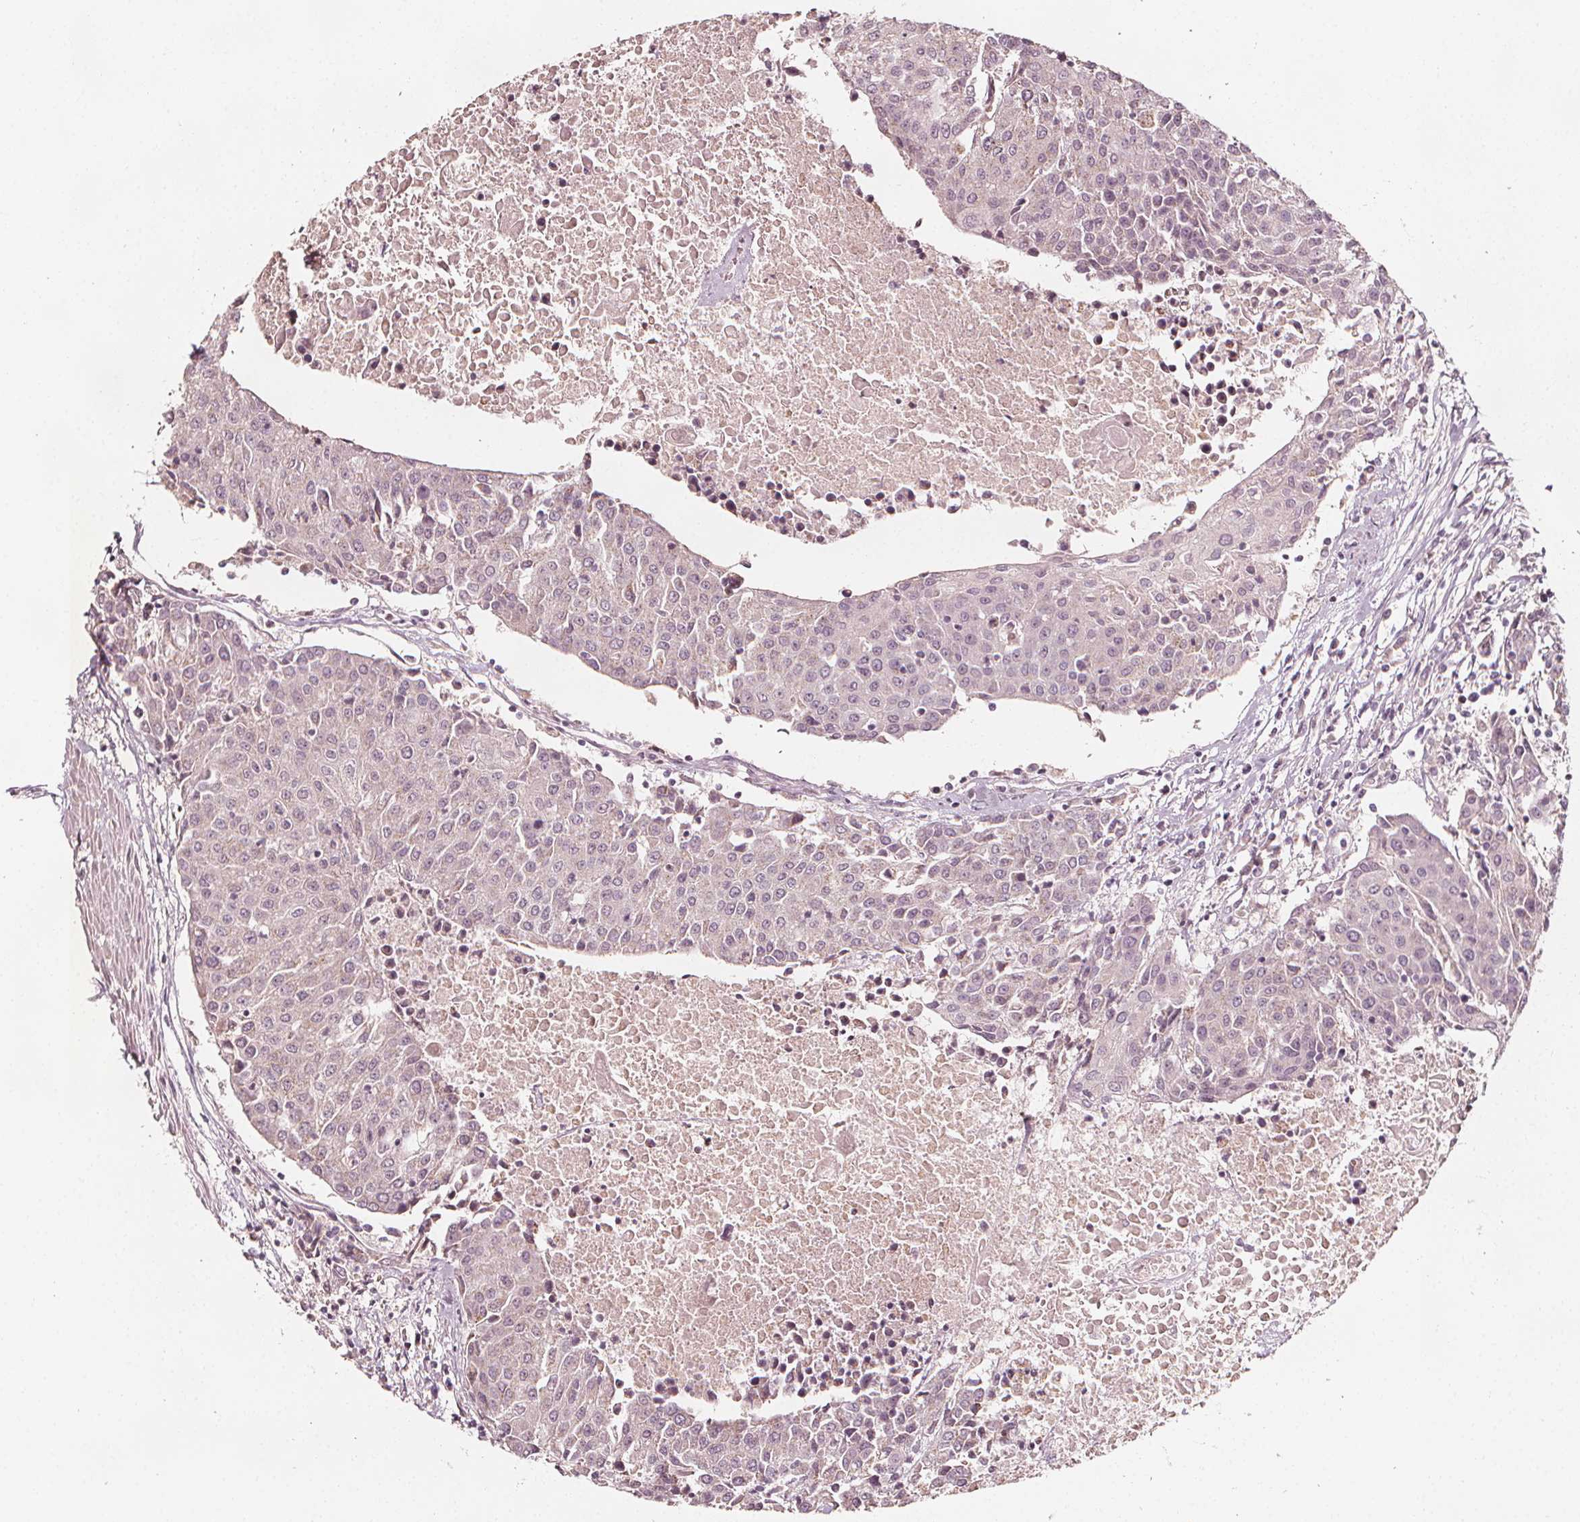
{"staining": {"intensity": "negative", "quantity": "none", "location": "none"}, "tissue": "urothelial cancer", "cell_type": "Tumor cells", "image_type": "cancer", "snomed": [{"axis": "morphology", "description": "Urothelial carcinoma, High grade"}, {"axis": "topography", "description": "Urinary bladder"}], "caption": "Immunohistochemistry (IHC) histopathology image of neoplastic tissue: human urothelial cancer stained with DAB (3,3'-diaminobenzidine) exhibits no significant protein expression in tumor cells.", "gene": "NPC1L1", "patient": {"sex": "female", "age": 85}}